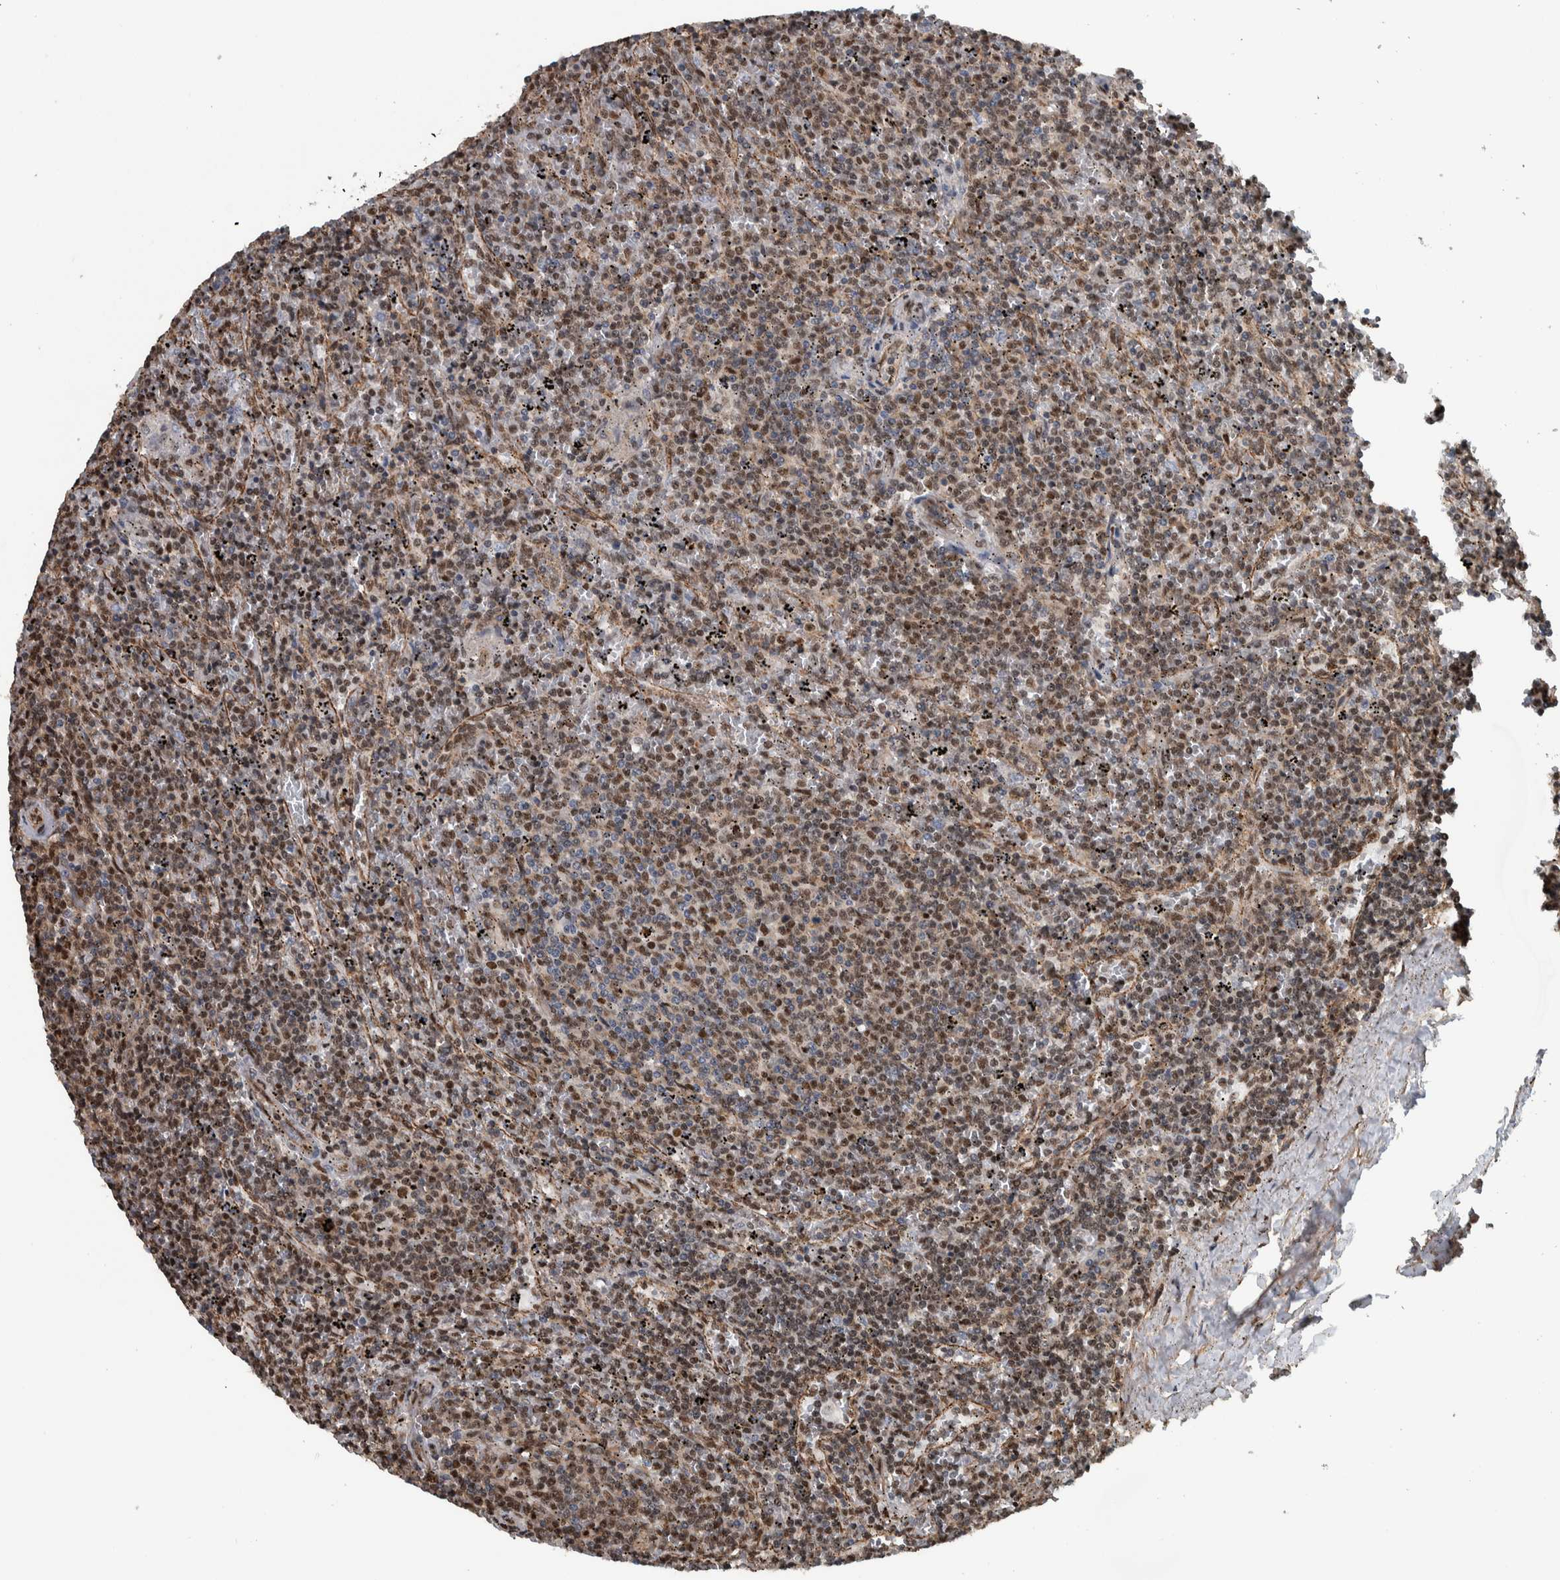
{"staining": {"intensity": "moderate", "quantity": "25%-75%", "location": "nuclear"}, "tissue": "lymphoma", "cell_type": "Tumor cells", "image_type": "cancer", "snomed": [{"axis": "morphology", "description": "Malignant lymphoma, non-Hodgkin's type, Low grade"}, {"axis": "topography", "description": "Spleen"}], "caption": "An immunohistochemistry image of neoplastic tissue is shown. Protein staining in brown labels moderate nuclear positivity in lymphoma within tumor cells.", "gene": "FAM135B", "patient": {"sex": "female", "age": 50}}